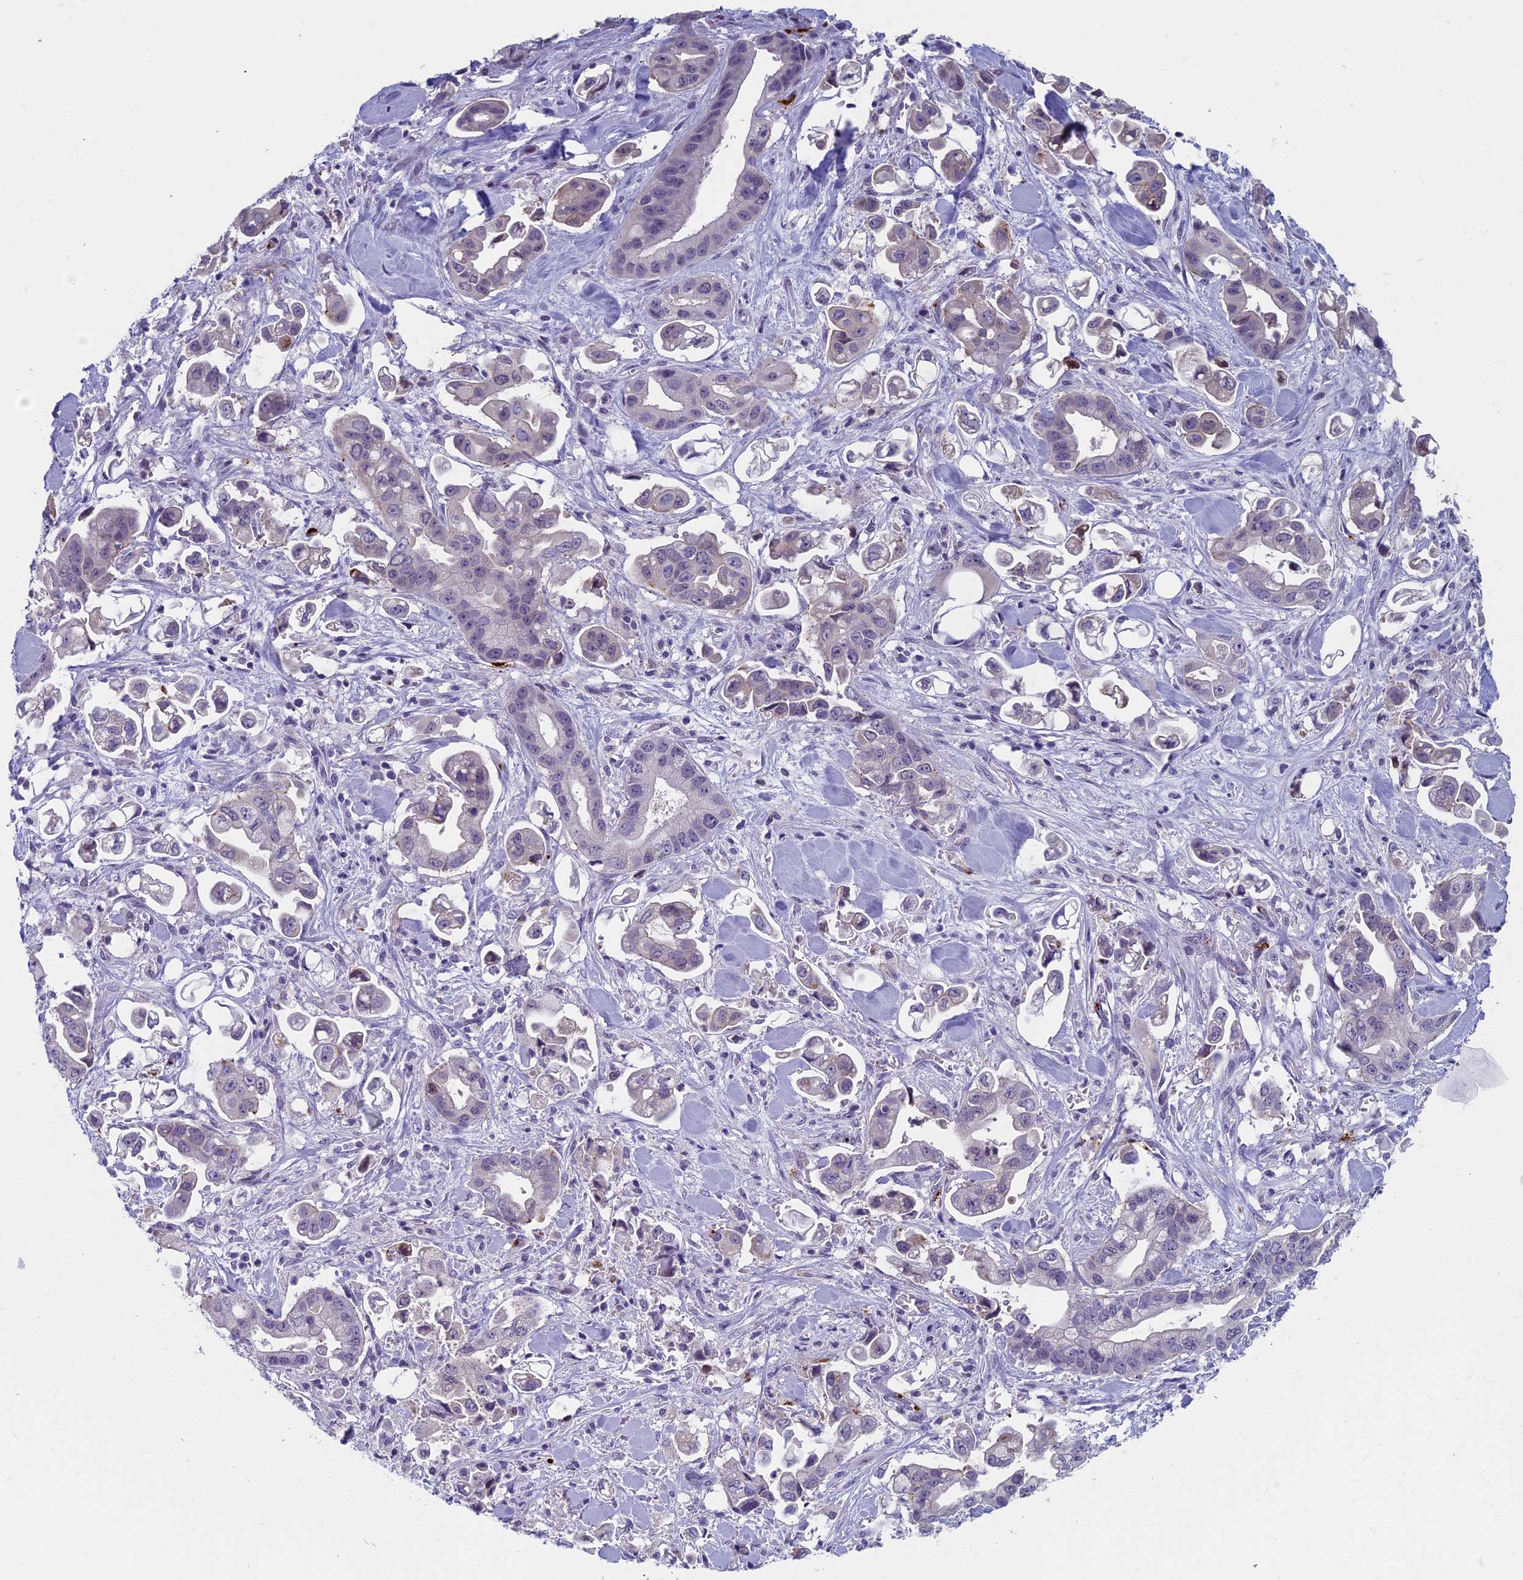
{"staining": {"intensity": "weak", "quantity": "<25%", "location": "cytoplasmic/membranous"}, "tissue": "stomach cancer", "cell_type": "Tumor cells", "image_type": "cancer", "snomed": [{"axis": "morphology", "description": "Adenocarcinoma, NOS"}, {"axis": "topography", "description": "Stomach"}], "caption": "Immunohistochemistry (IHC) of adenocarcinoma (stomach) exhibits no positivity in tumor cells.", "gene": "AIFM2", "patient": {"sex": "male", "age": 62}}